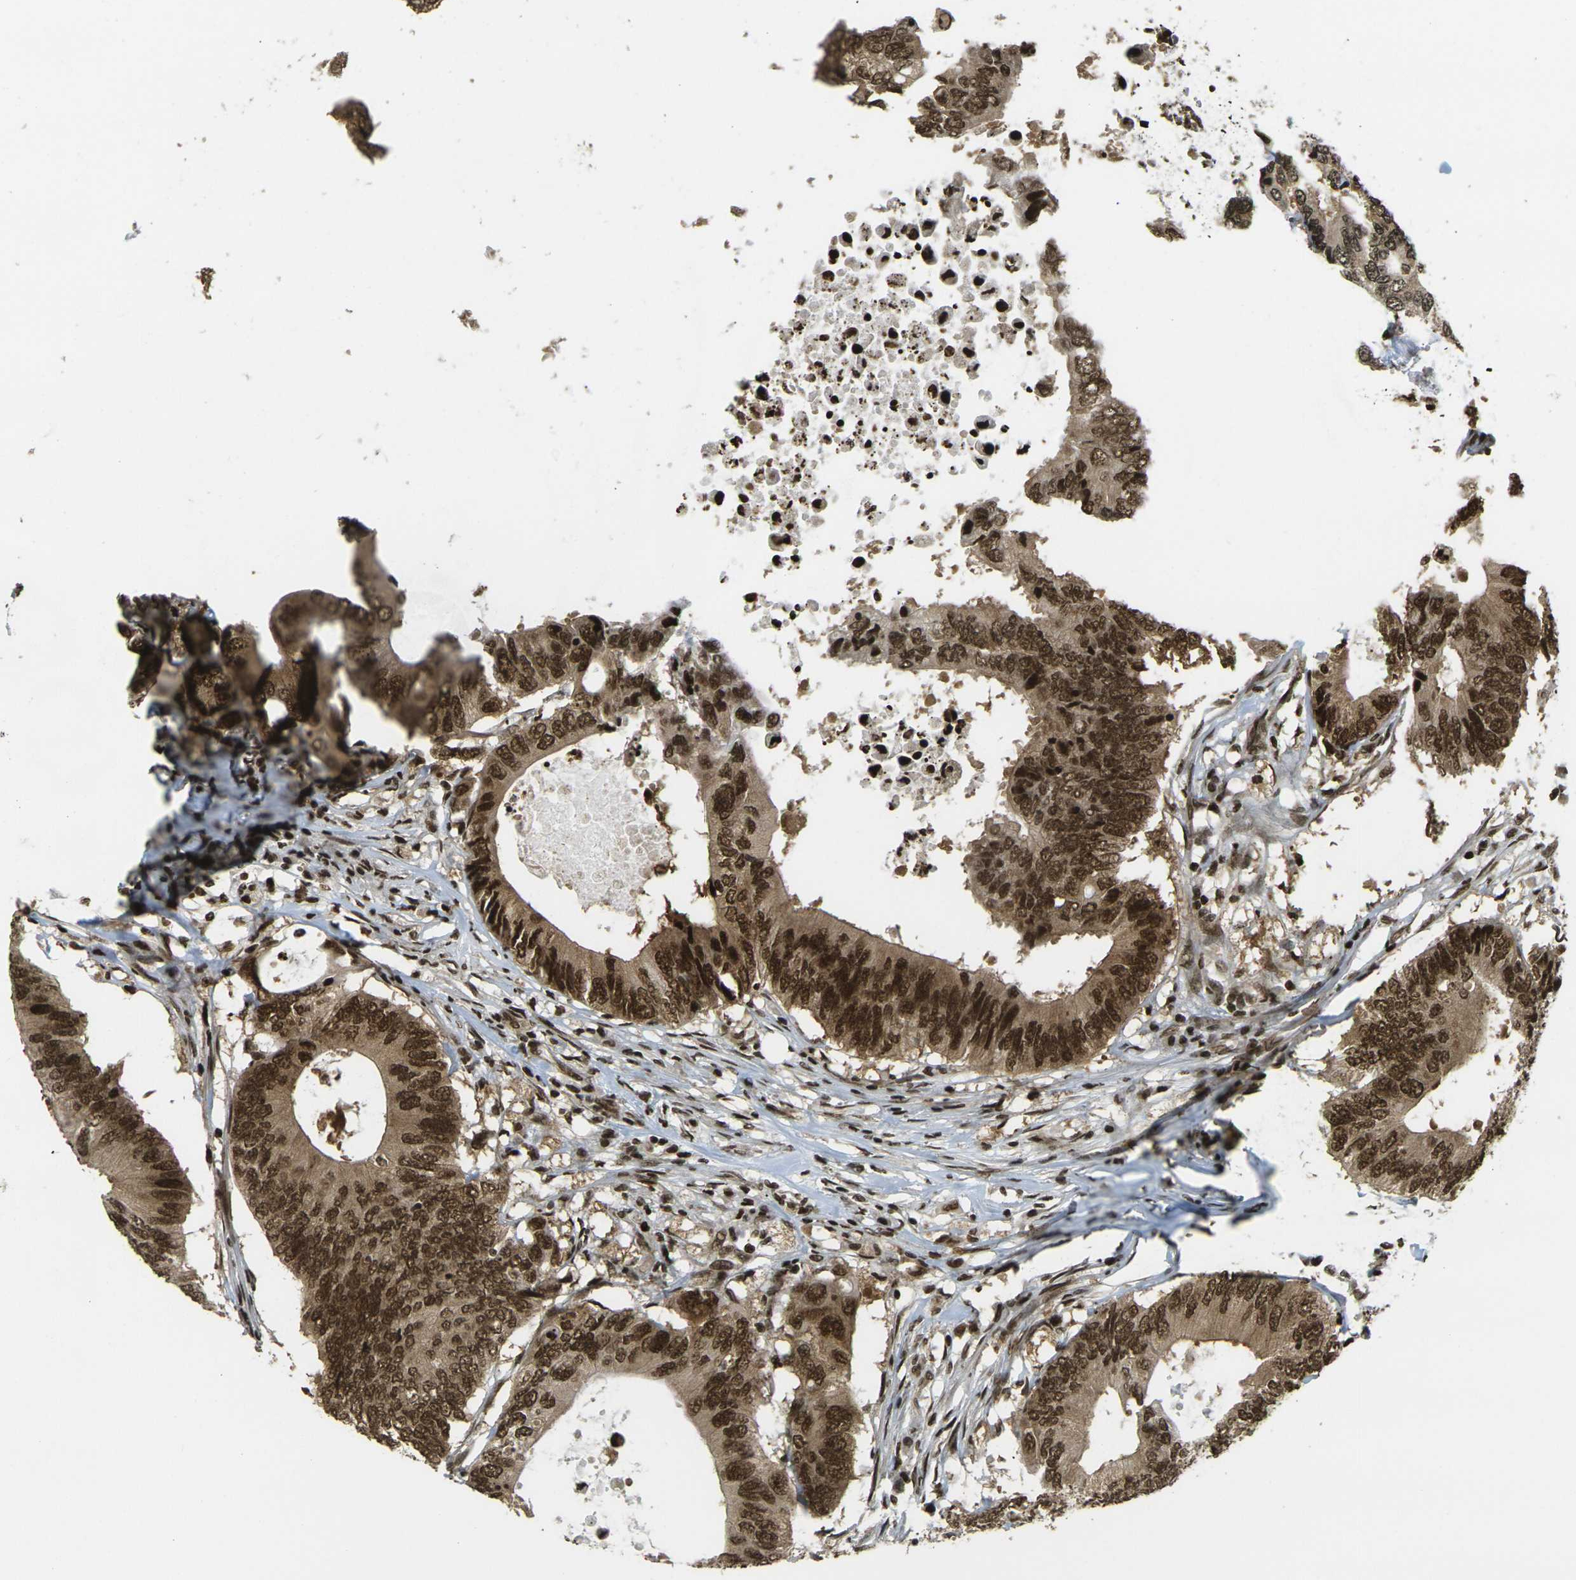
{"staining": {"intensity": "strong", "quantity": ">75%", "location": "cytoplasmic/membranous,nuclear"}, "tissue": "colorectal cancer", "cell_type": "Tumor cells", "image_type": "cancer", "snomed": [{"axis": "morphology", "description": "Adenocarcinoma, NOS"}, {"axis": "topography", "description": "Colon"}], "caption": "Immunohistochemistry (IHC) staining of colorectal adenocarcinoma, which shows high levels of strong cytoplasmic/membranous and nuclear staining in about >75% of tumor cells indicating strong cytoplasmic/membranous and nuclear protein staining. The staining was performed using DAB (3,3'-diaminobenzidine) (brown) for protein detection and nuclei were counterstained in hematoxylin (blue).", "gene": "RUVBL2", "patient": {"sex": "male", "age": 71}}